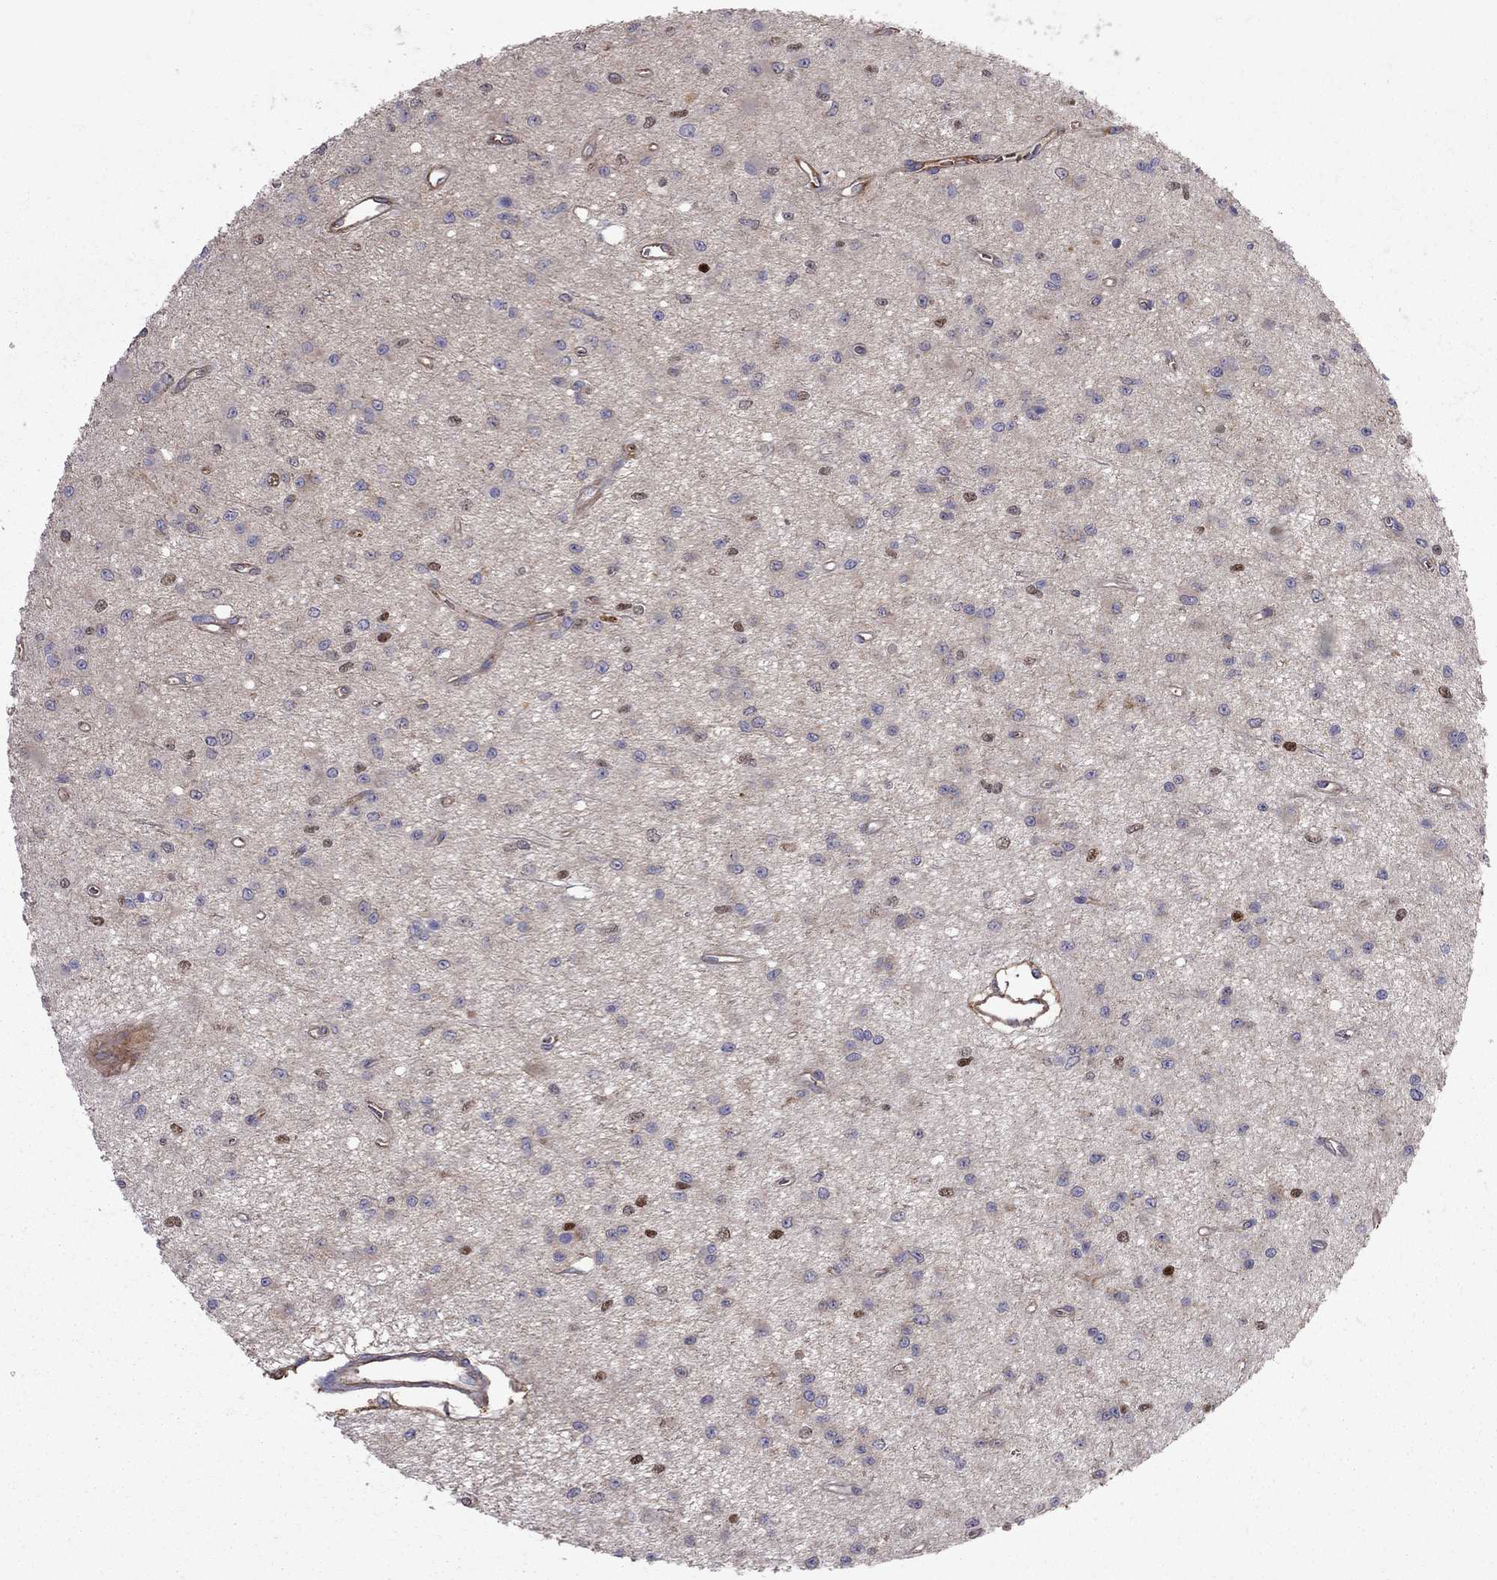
{"staining": {"intensity": "negative", "quantity": "none", "location": "none"}, "tissue": "glioma", "cell_type": "Tumor cells", "image_type": "cancer", "snomed": [{"axis": "morphology", "description": "Glioma, malignant, Low grade"}, {"axis": "topography", "description": "Brain"}], "caption": "This histopathology image is of malignant glioma (low-grade) stained with immunohistochemistry to label a protein in brown with the nuclei are counter-stained blue. There is no positivity in tumor cells.", "gene": "EIF4E3", "patient": {"sex": "female", "age": 45}}